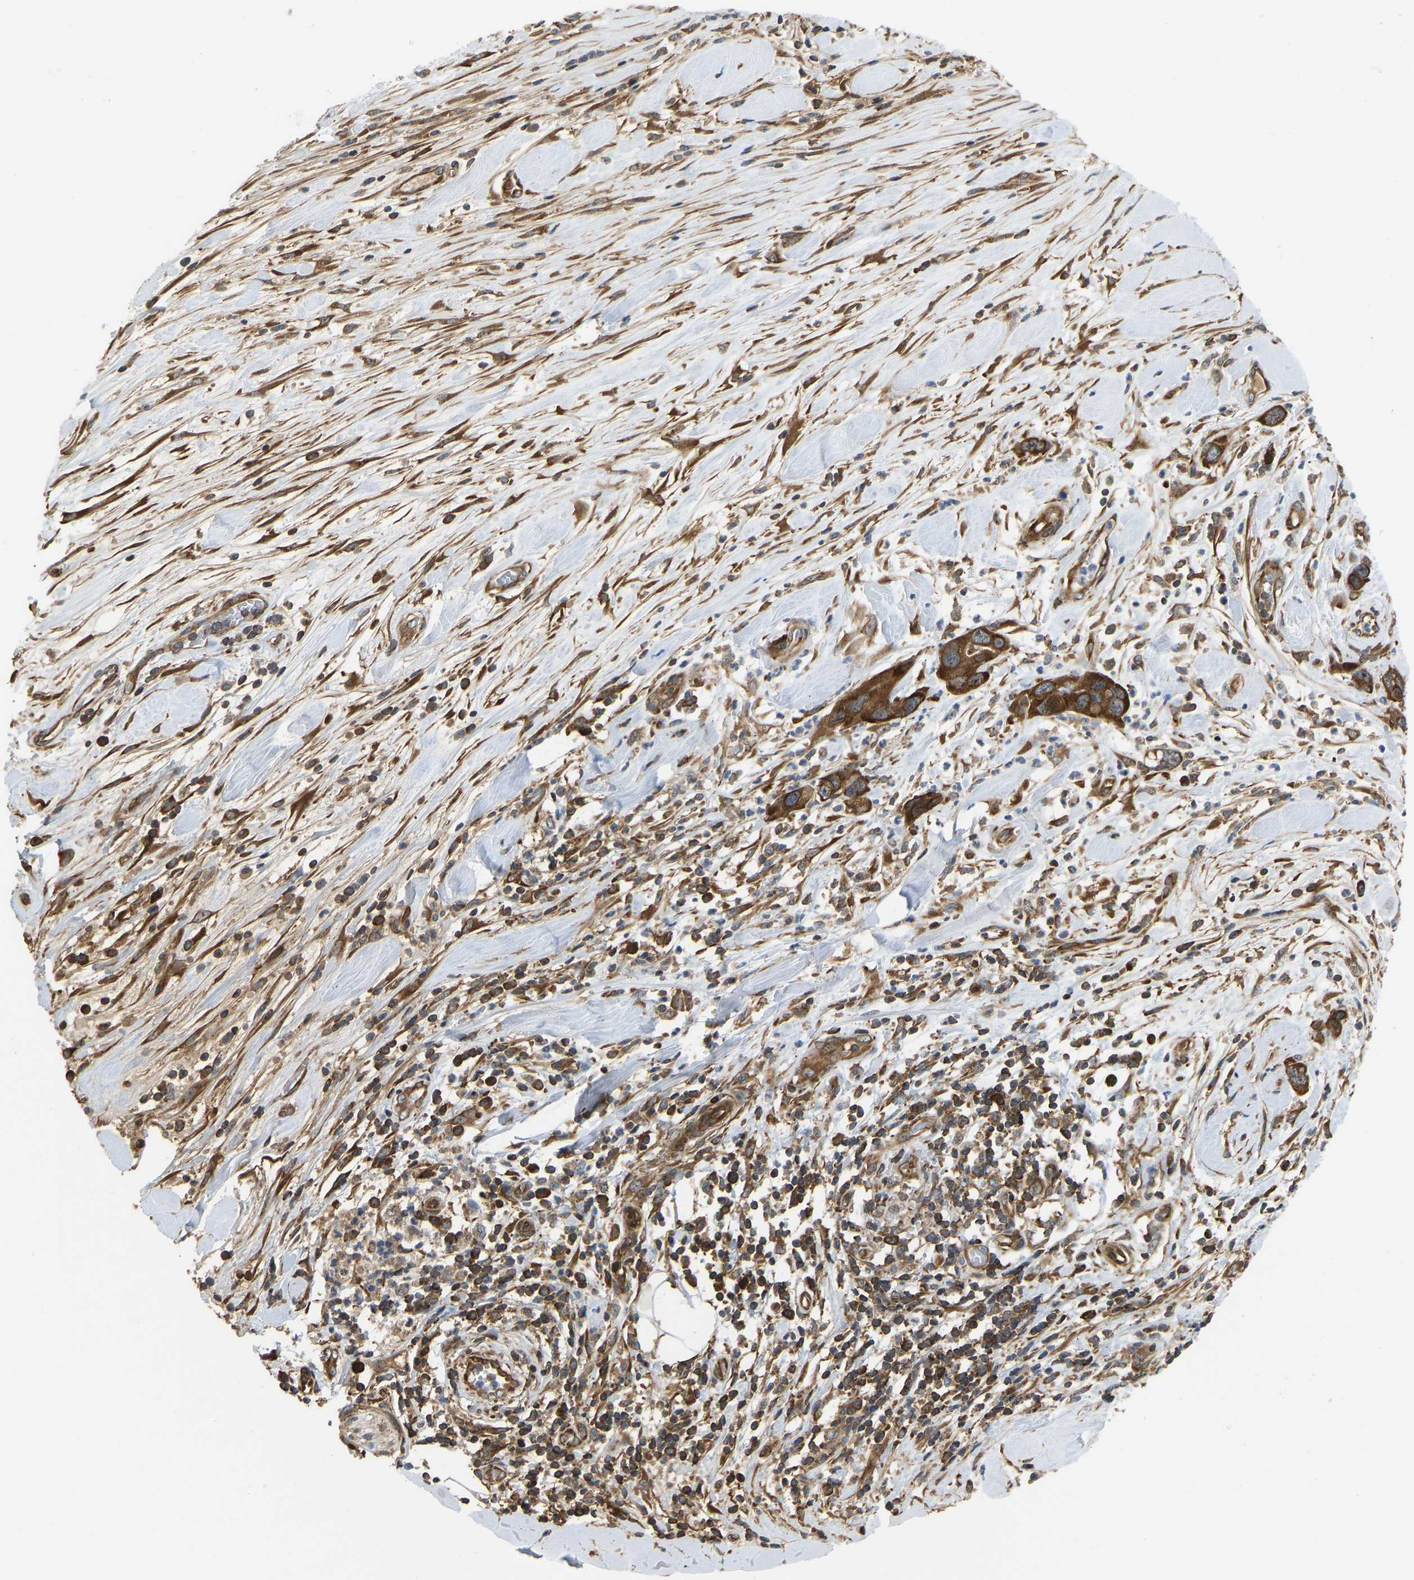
{"staining": {"intensity": "strong", "quantity": ">75%", "location": "cytoplasmic/membranous"}, "tissue": "pancreatic cancer", "cell_type": "Tumor cells", "image_type": "cancer", "snomed": [{"axis": "morphology", "description": "Adenocarcinoma, NOS"}, {"axis": "topography", "description": "Pancreas"}], "caption": "Pancreatic cancer stained for a protein demonstrates strong cytoplasmic/membranous positivity in tumor cells. Using DAB (brown) and hematoxylin (blue) stains, captured at high magnification using brightfield microscopy.", "gene": "RASGRF2", "patient": {"sex": "female", "age": 70}}